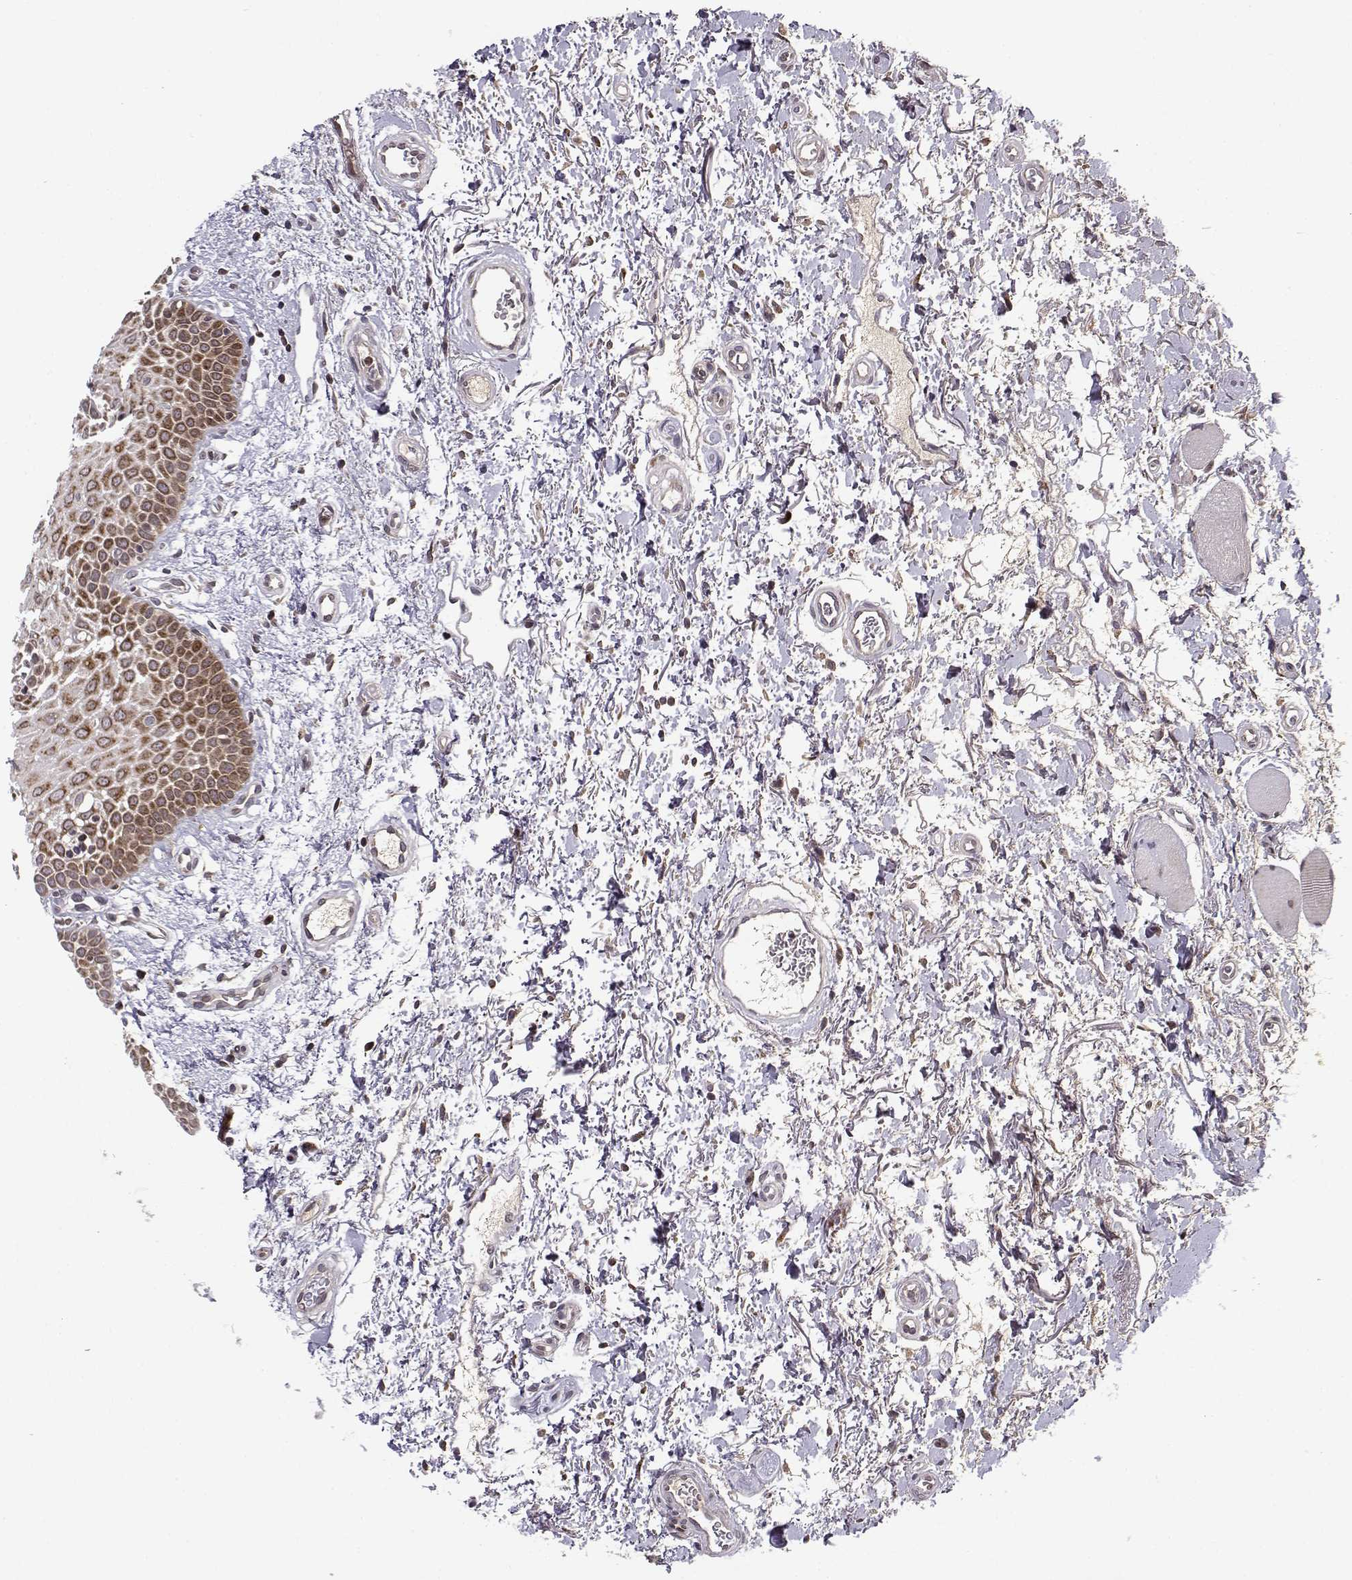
{"staining": {"intensity": "moderate", "quantity": ">75%", "location": "cytoplasmic/membranous"}, "tissue": "oral mucosa", "cell_type": "Squamous epithelial cells", "image_type": "normal", "snomed": [{"axis": "morphology", "description": "Normal tissue, NOS"}, {"axis": "morphology", "description": "Squamous cell carcinoma, NOS"}, {"axis": "topography", "description": "Oral tissue"}, {"axis": "topography", "description": "Head-Neck"}], "caption": "Protein expression analysis of normal oral mucosa shows moderate cytoplasmic/membranous positivity in about >75% of squamous epithelial cells. (IHC, brightfield microscopy, high magnification).", "gene": "RPL31", "patient": {"sex": "female", "age": 75}}